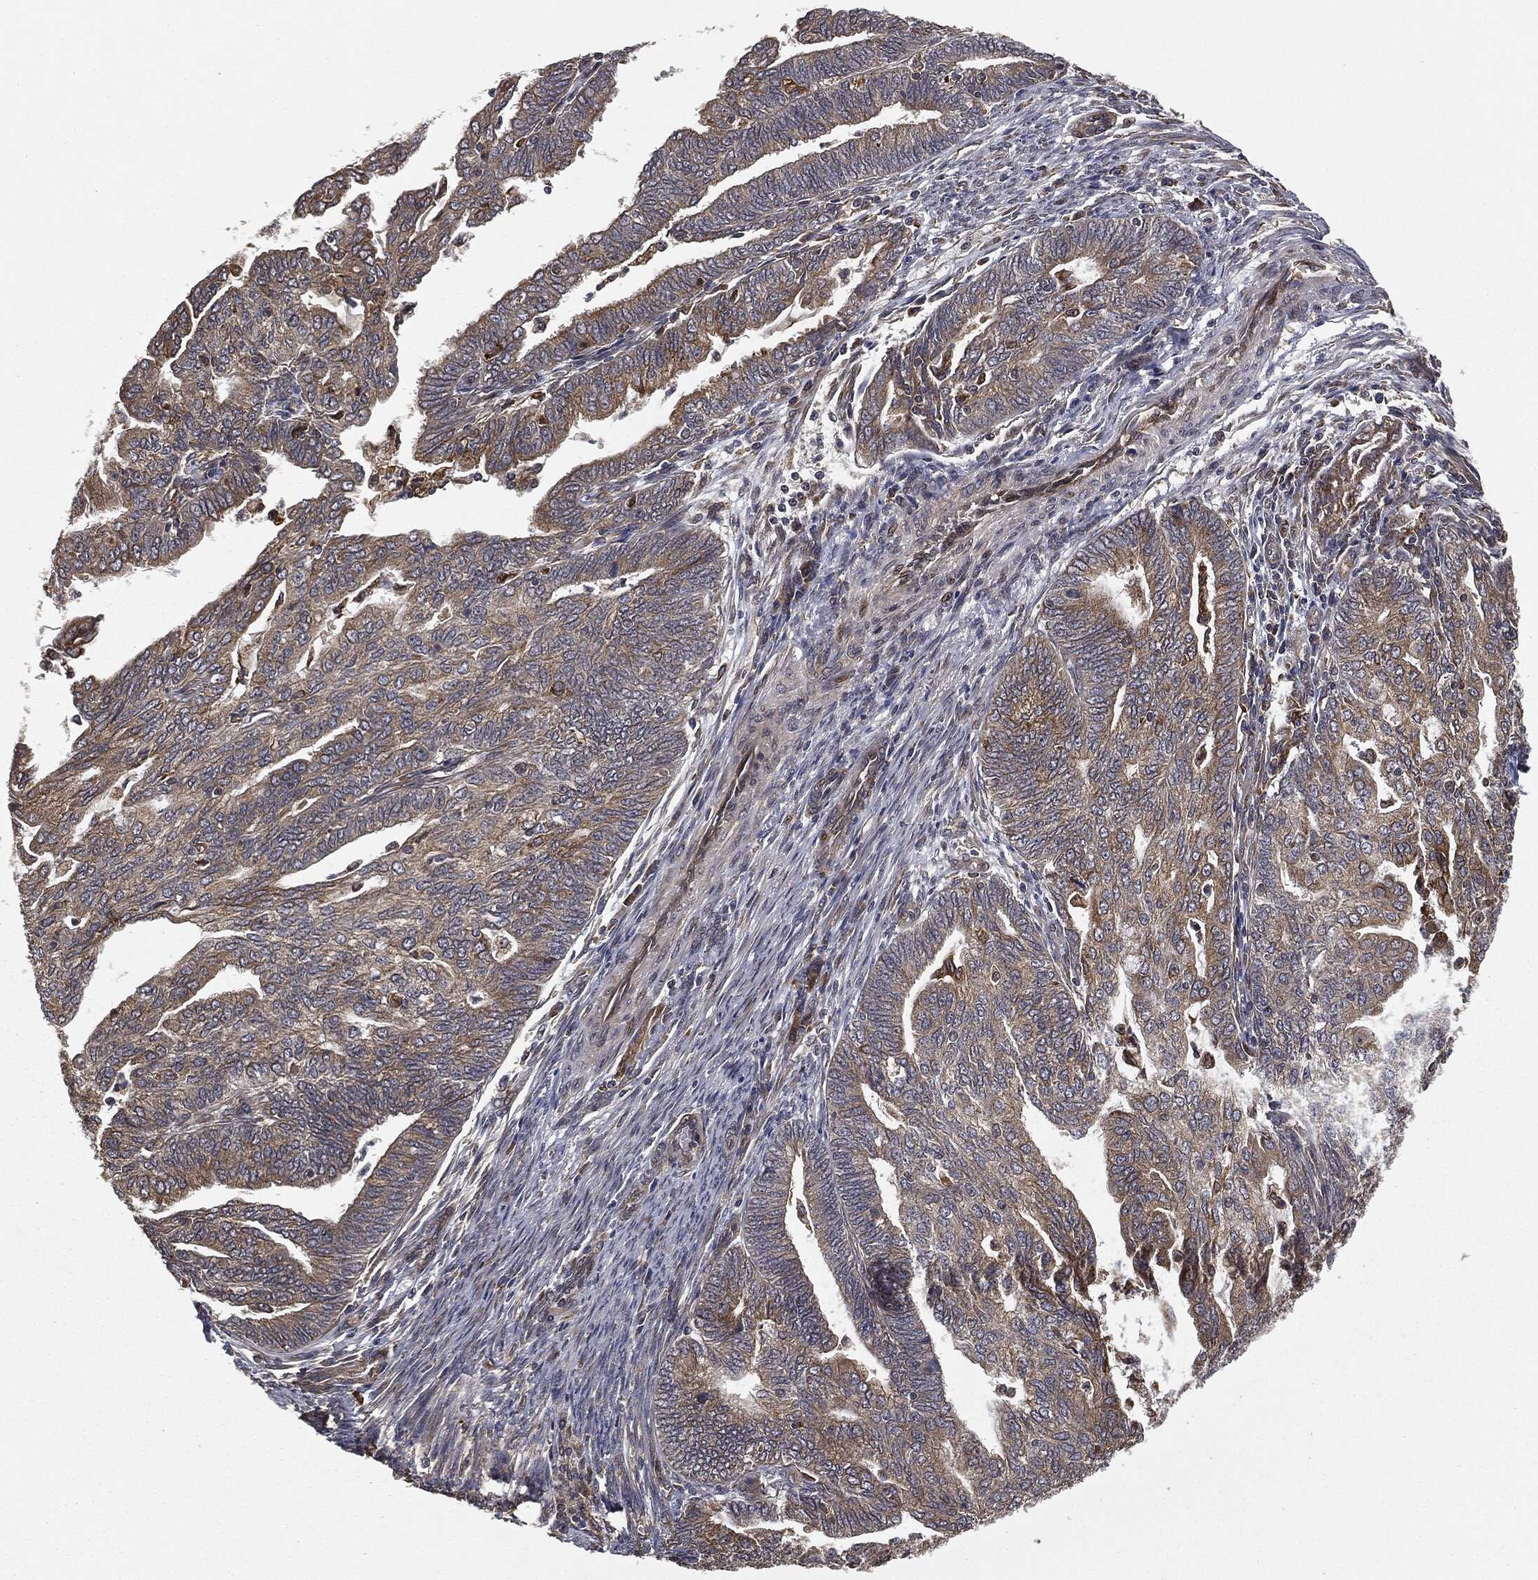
{"staining": {"intensity": "moderate", "quantity": "<25%", "location": "cytoplasmic/membranous"}, "tissue": "endometrial cancer", "cell_type": "Tumor cells", "image_type": "cancer", "snomed": [{"axis": "morphology", "description": "Adenocarcinoma, NOS"}, {"axis": "topography", "description": "Endometrium"}], "caption": "Protein analysis of endometrial adenocarcinoma tissue displays moderate cytoplasmic/membranous positivity in about <25% of tumor cells. (DAB IHC with brightfield microscopy, high magnification).", "gene": "MIER2", "patient": {"sex": "female", "age": 82}}